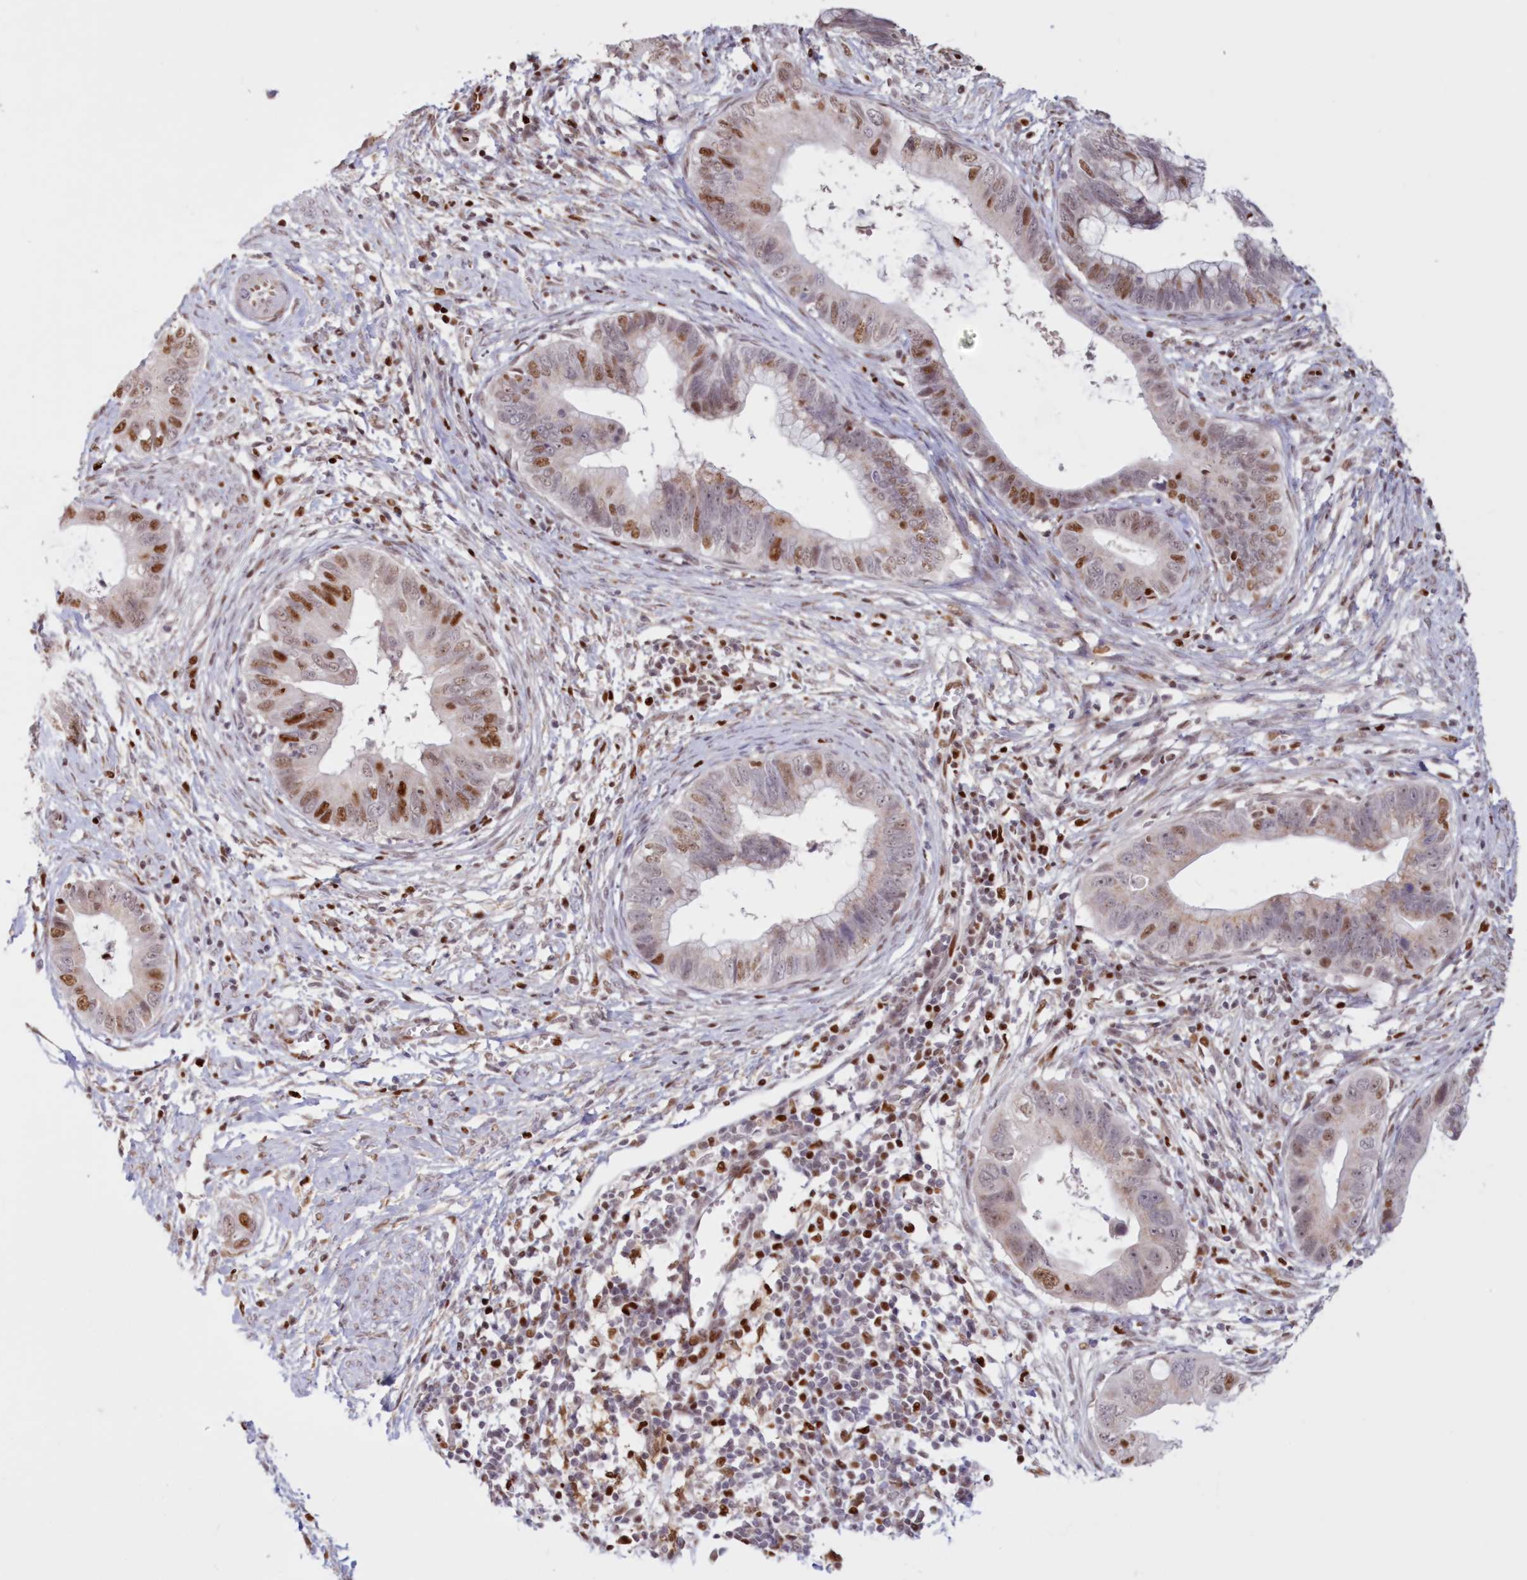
{"staining": {"intensity": "moderate", "quantity": "<25%", "location": "nuclear"}, "tissue": "cervical cancer", "cell_type": "Tumor cells", "image_type": "cancer", "snomed": [{"axis": "morphology", "description": "Adenocarcinoma, NOS"}, {"axis": "topography", "description": "Cervix"}], "caption": "Immunohistochemical staining of cervical cancer (adenocarcinoma) shows low levels of moderate nuclear protein positivity in about <25% of tumor cells. Ihc stains the protein in brown and the nuclei are stained blue.", "gene": "POLR2B", "patient": {"sex": "female", "age": 44}}